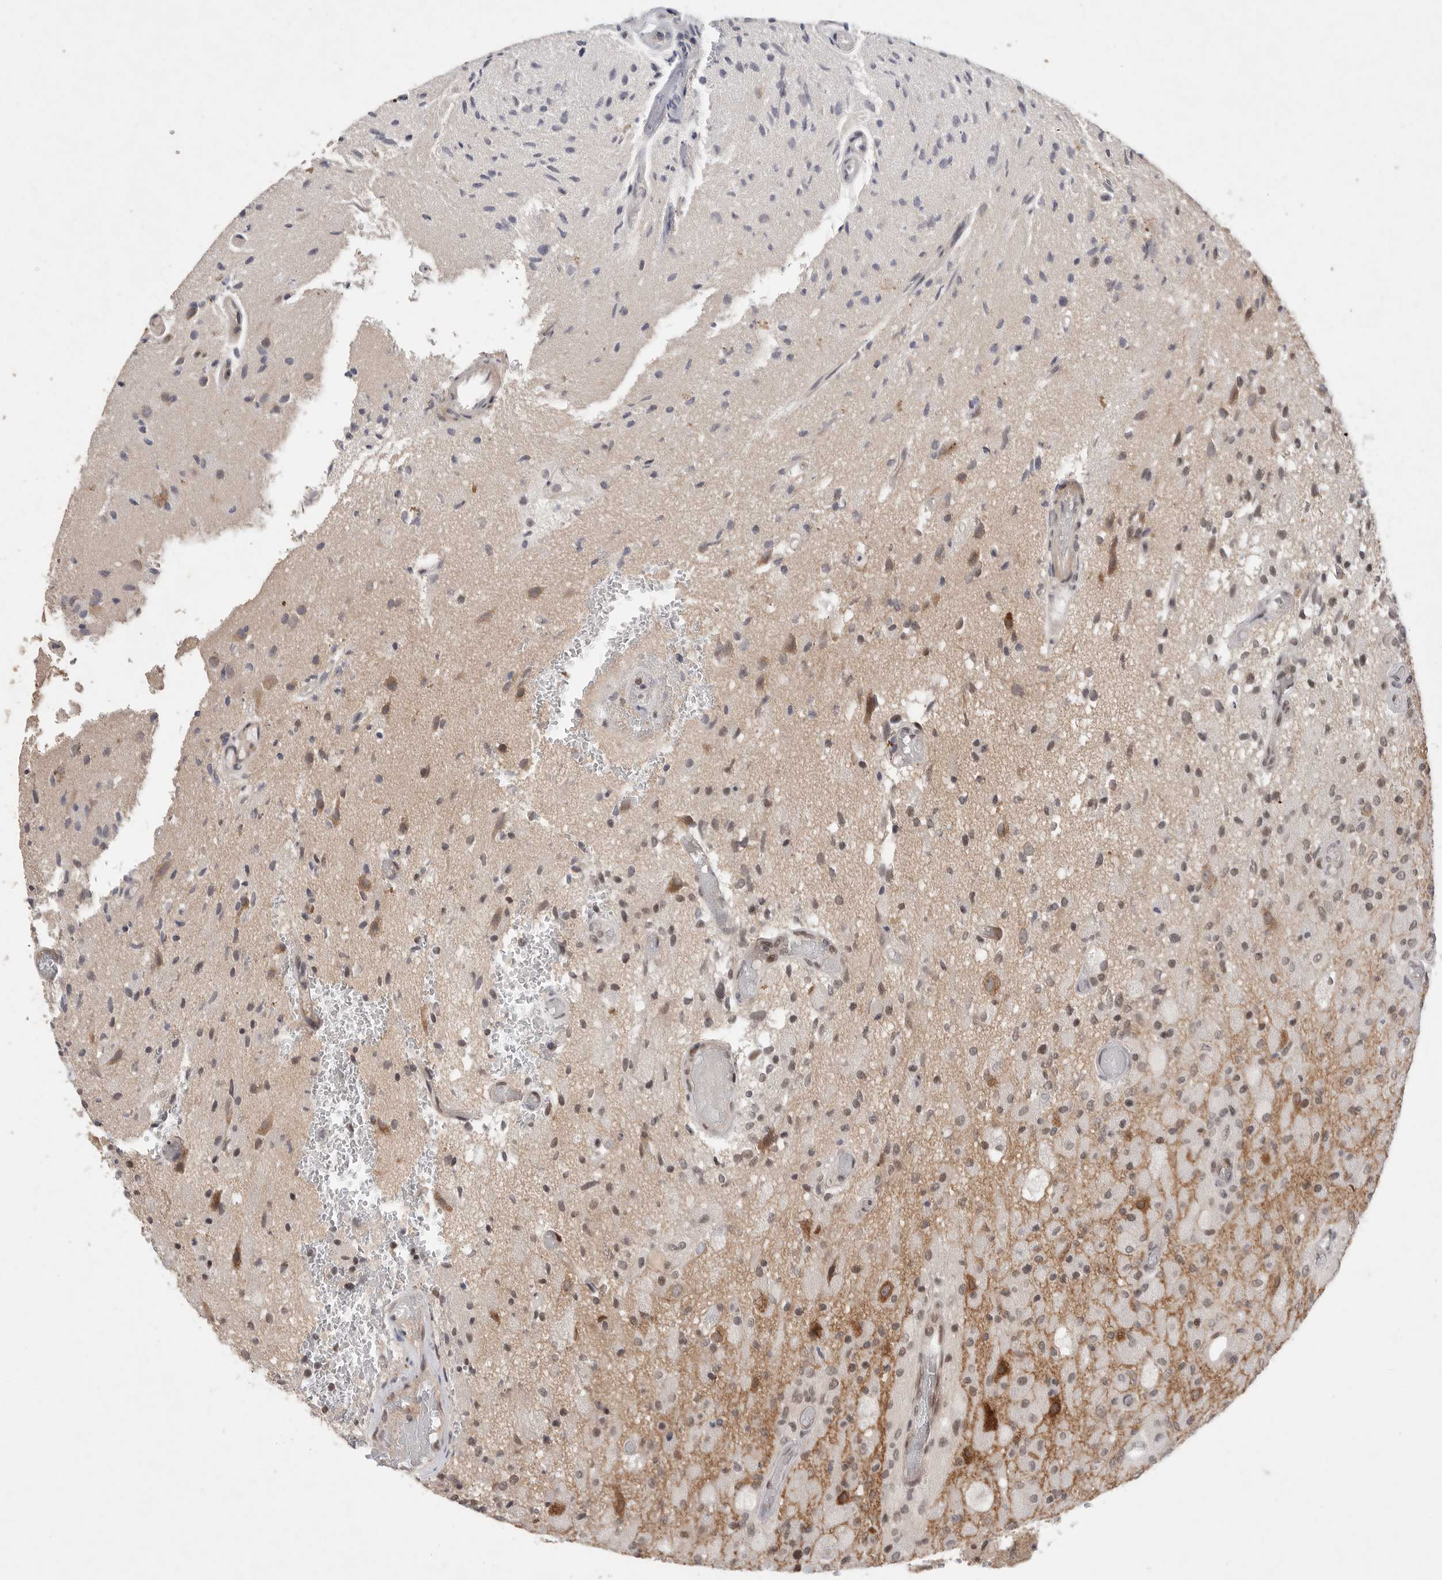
{"staining": {"intensity": "weak", "quantity": "25%-75%", "location": "nuclear"}, "tissue": "glioma", "cell_type": "Tumor cells", "image_type": "cancer", "snomed": [{"axis": "morphology", "description": "Normal tissue, NOS"}, {"axis": "morphology", "description": "Glioma, malignant, High grade"}, {"axis": "topography", "description": "Cerebral cortex"}], "caption": "Protein expression by immunohistochemistry reveals weak nuclear expression in approximately 25%-75% of tumor cells in malignant glioma (high-grade).", "gene": "LEMD3", "patient": {"sex": "male", "age": 77}}